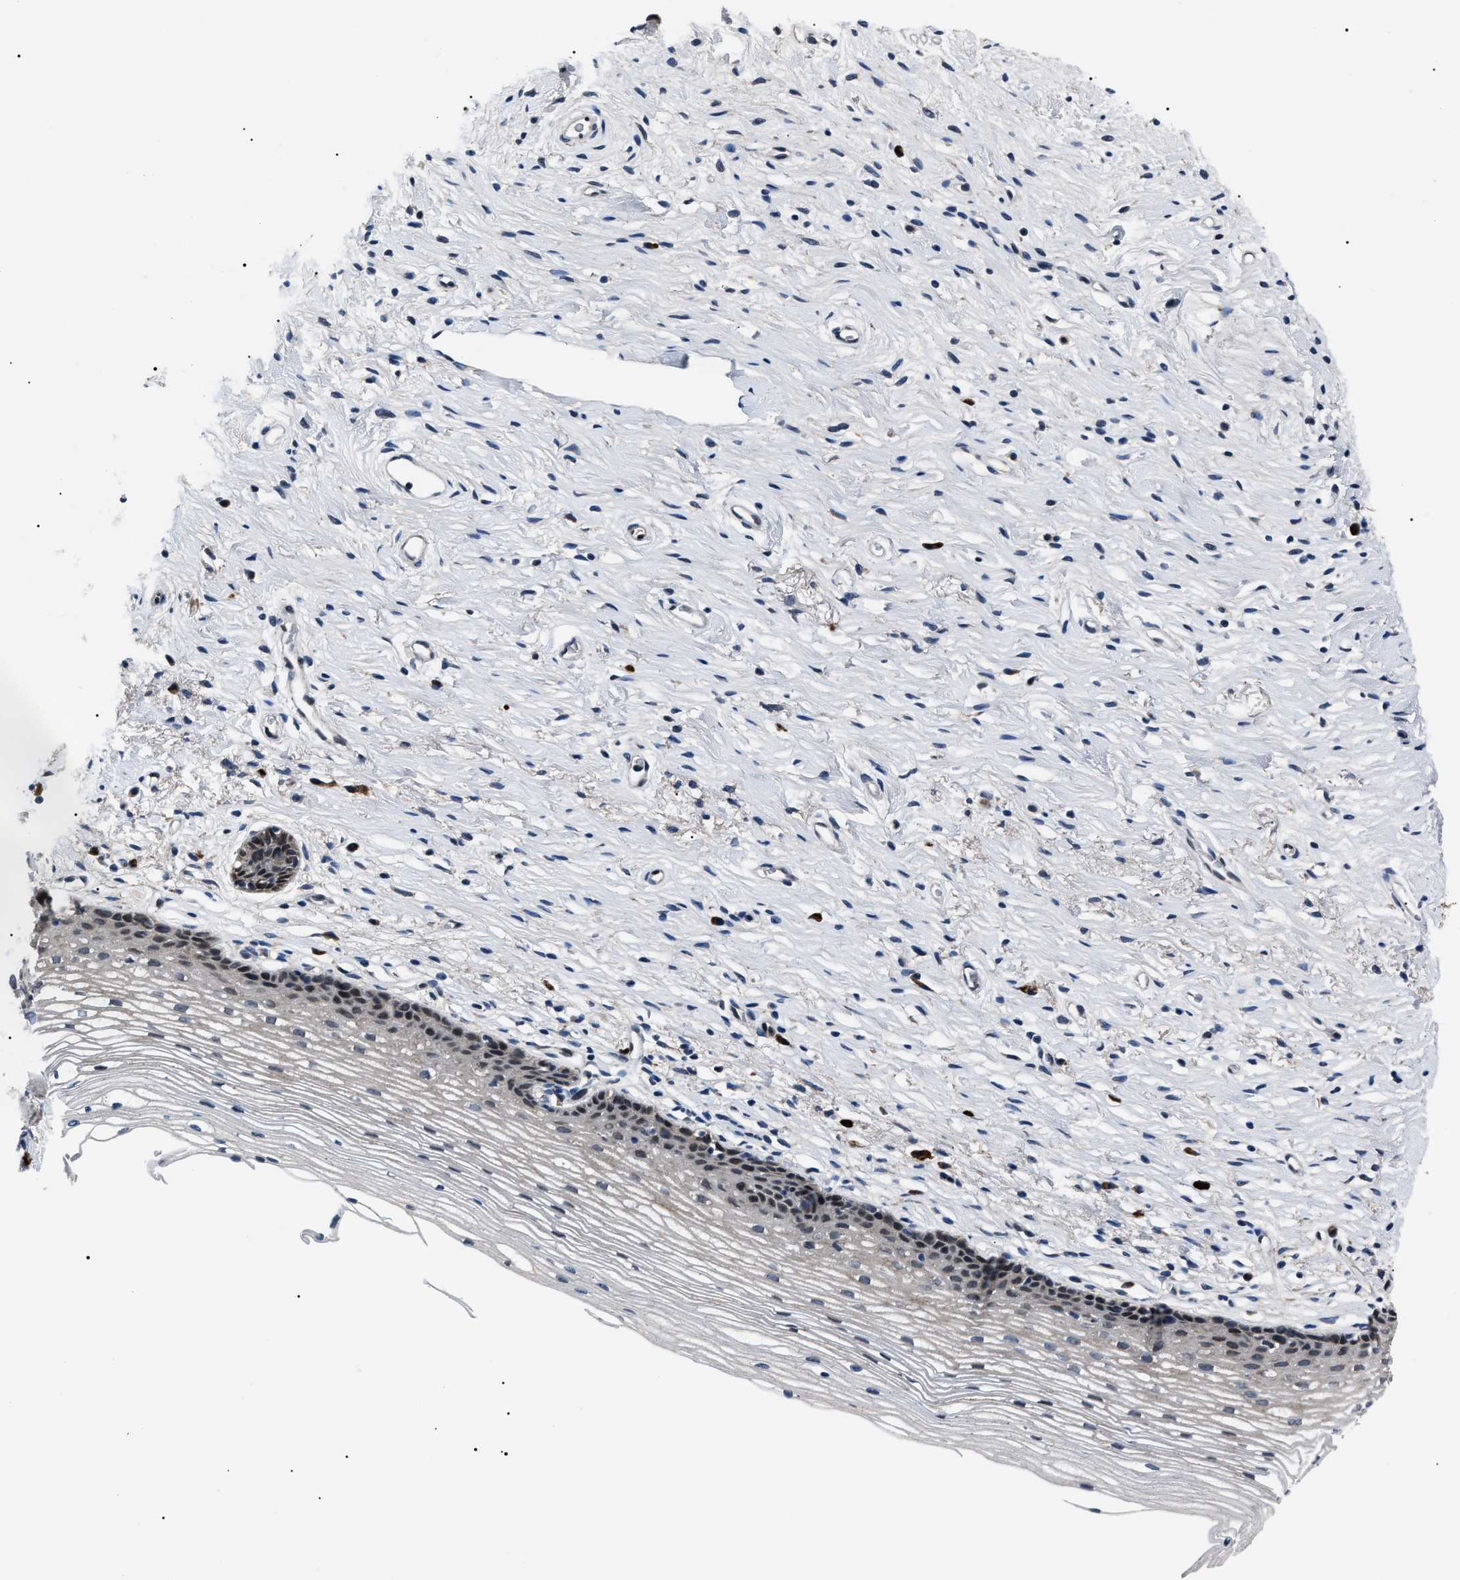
{"staining": {"intensity": "weak", "quantity": ">75%", "location": "cytoplasmic/membranous"}, "tissue": "cervix", "cell_type": "Glandular cells", "image_type": "normal", "snomed": [{"axis": "morphology", "description": "Normal tissue, NOS"}, {"axis": "topography", "description": "Cervix"}], "caption": "A high-resolution histopathology image shows immunohistochemistry staining of normal cervix, which shows weak cytoplasmic/membranous staining in approximately >75% of glandular cells.", "gene": "LRRC14", "patient": {"sex": "female", "age": 77}}